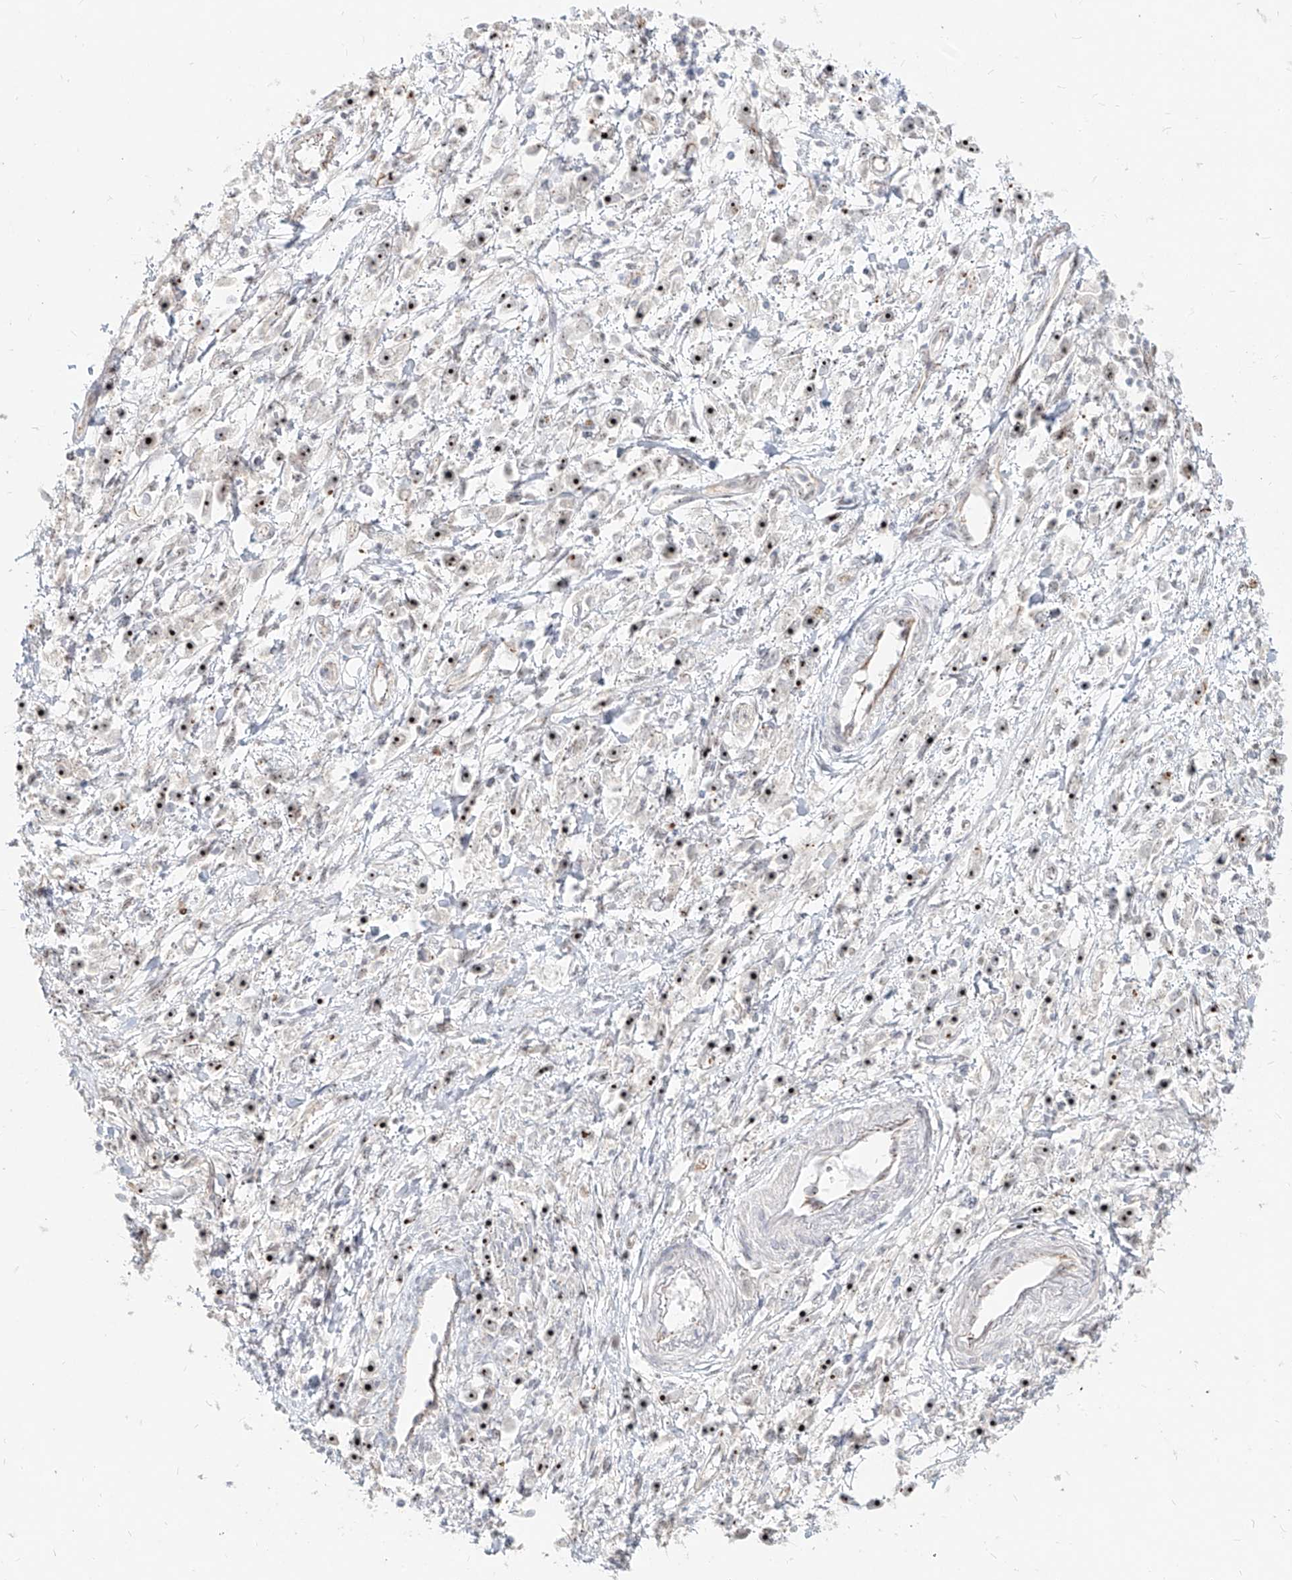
{"staining": {"intensity": "strong", "quantity": "25%-75%", "location": "nuclear"}, "tissue": "stomach cancer", "cell_type": "Tumor cells", "image_type": "cancer", "snomed": [{"axis": "morphology", "description": "Adenocarcinoma, NOS"}, {"axis": "topography", "description": "Stomach"}], "caption": "DAB (3,3'-diaminobenzidine) immunohistochemical staining of stomach cancer displays strong nuclear protein positivity in about 25%-75% of tumor cells.", "gene": "ZNF710", "patient": {"sex": "female", "age": 59}}